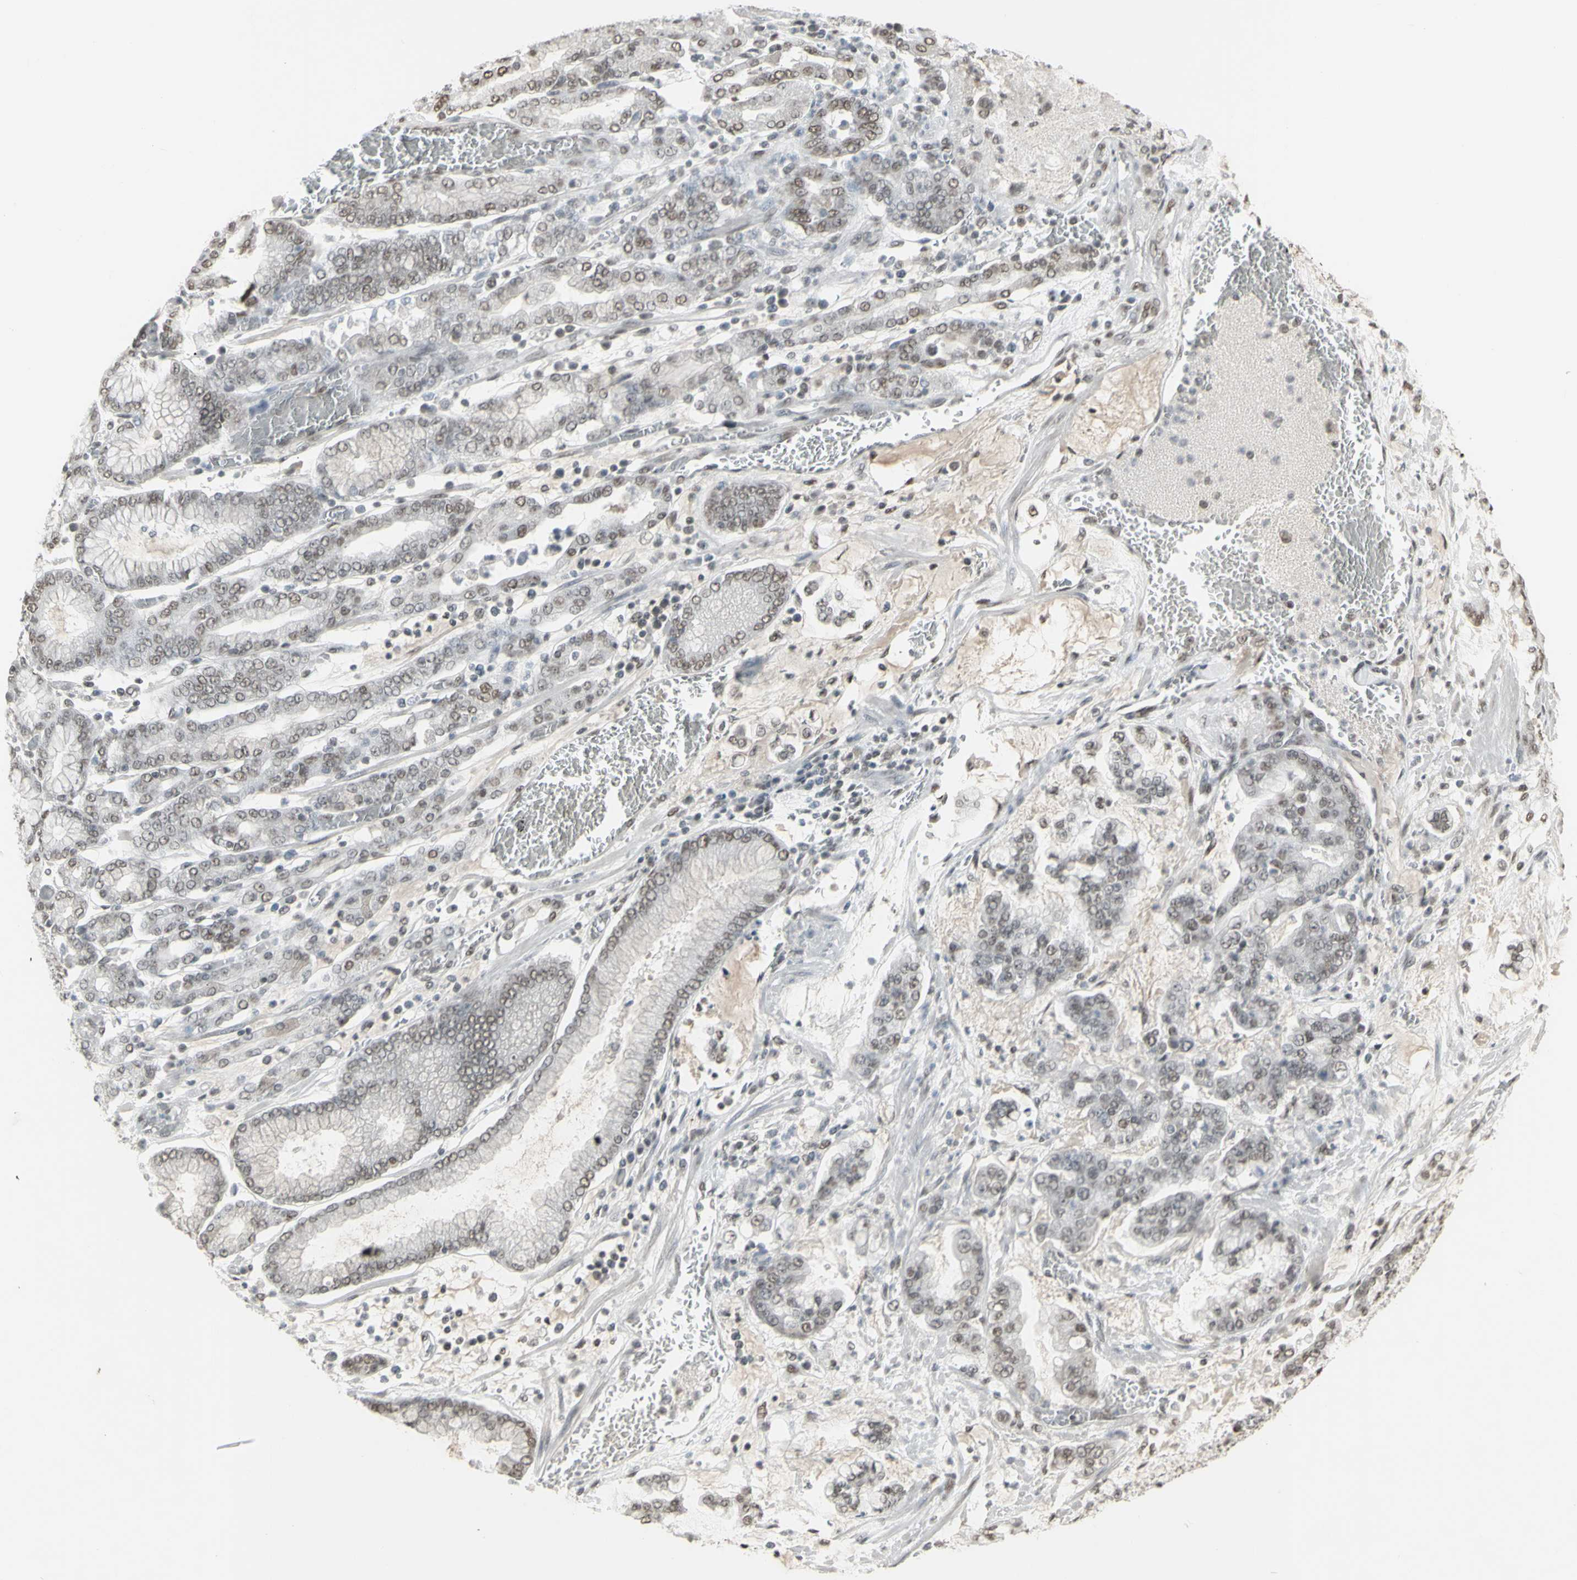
{"staining": {"intensity": "weak", "quantity": "25%-75%", "location": "nuclear"}, "tissue": "stomach cancer", "cell_type": "Tumor cells", "image_type": "cancer", "snomed": [{"axis": "morphology", "description": "Normal tissue, NOS"}, {"axis": "morphology", "description": "Adenocarcinoma, NOS"}, {"axis": "topography", "description": "Stomach, upper"}, {"axis": "topography", "description": "Stomach"}], "caption": "Immunohistochemistry staining of stomach cancer (adenocarcinoma), which demonstrates low levels of weak nuclear staining in about 25%-75% of tumor cells indicating weak nuclear protein staining. The staining was performed using DAB (brown) for protein detection and nuclei were counterstained in hematoxylin (blue).", "gene": "TRIM28", "patient": {"sex": "male", "age": 76}}